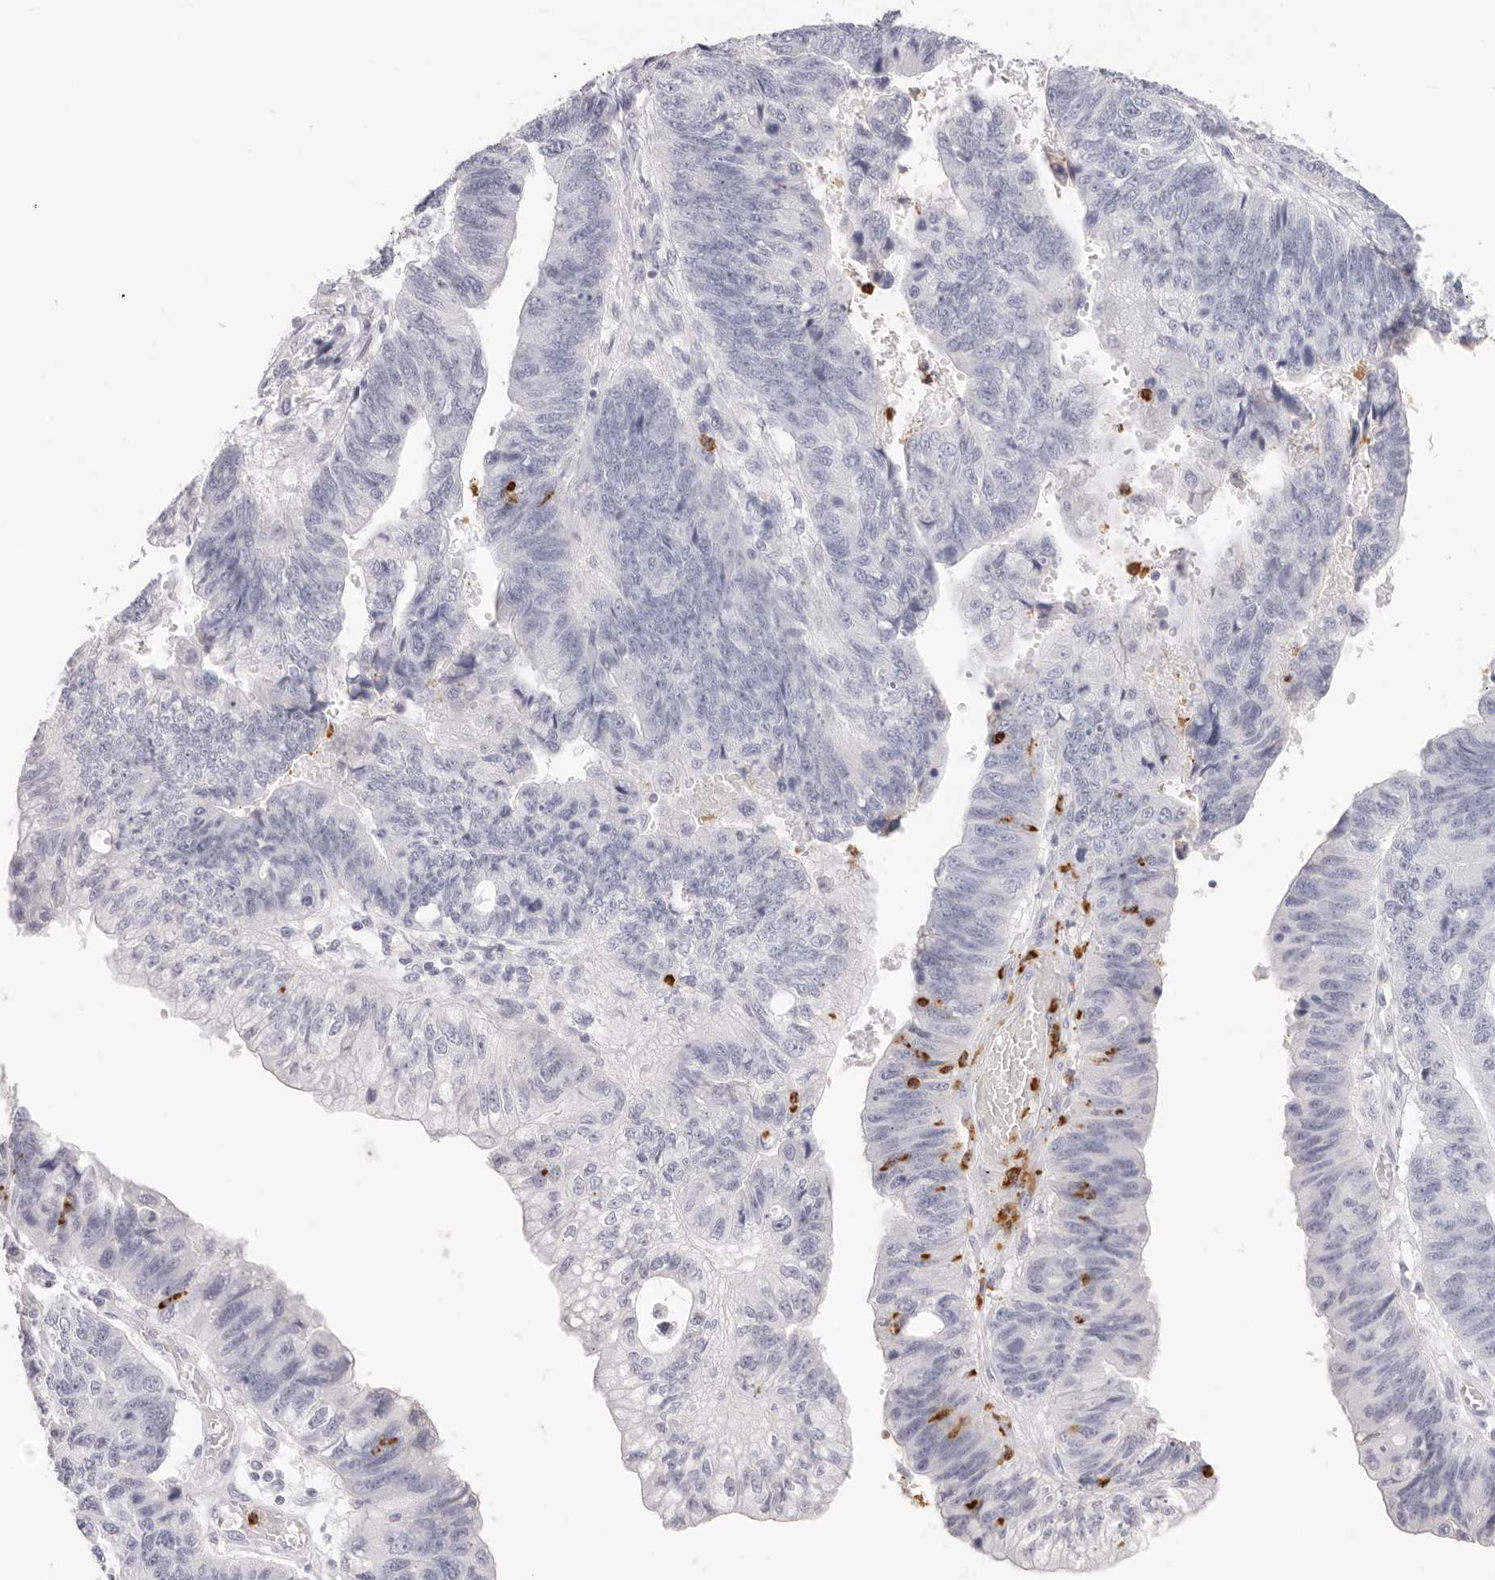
{"staining": {"intensity": "negative", "quantity": "none", "location": "none"}, "tissue": "stomach cancer", "cell_type": "Tumor cells", "image_type": "cancer", "snomed": [{"axis": "morphology", "description": "Adenocarcinoma, NOS"}, {"axis": "topography", "description": "Stomach"}], "caption": "Immunohistochemical staining of human stomach adenocarcinoma exhibits no significant positivity in tumor cells. The staining was performed using DAB to visualize the protein expression in brown, while the nuclei were stained in blue with hematoxylin (Magnification: 20x).", "gene": "CAMP", "patient": {"sex": "male", "age": 59}}